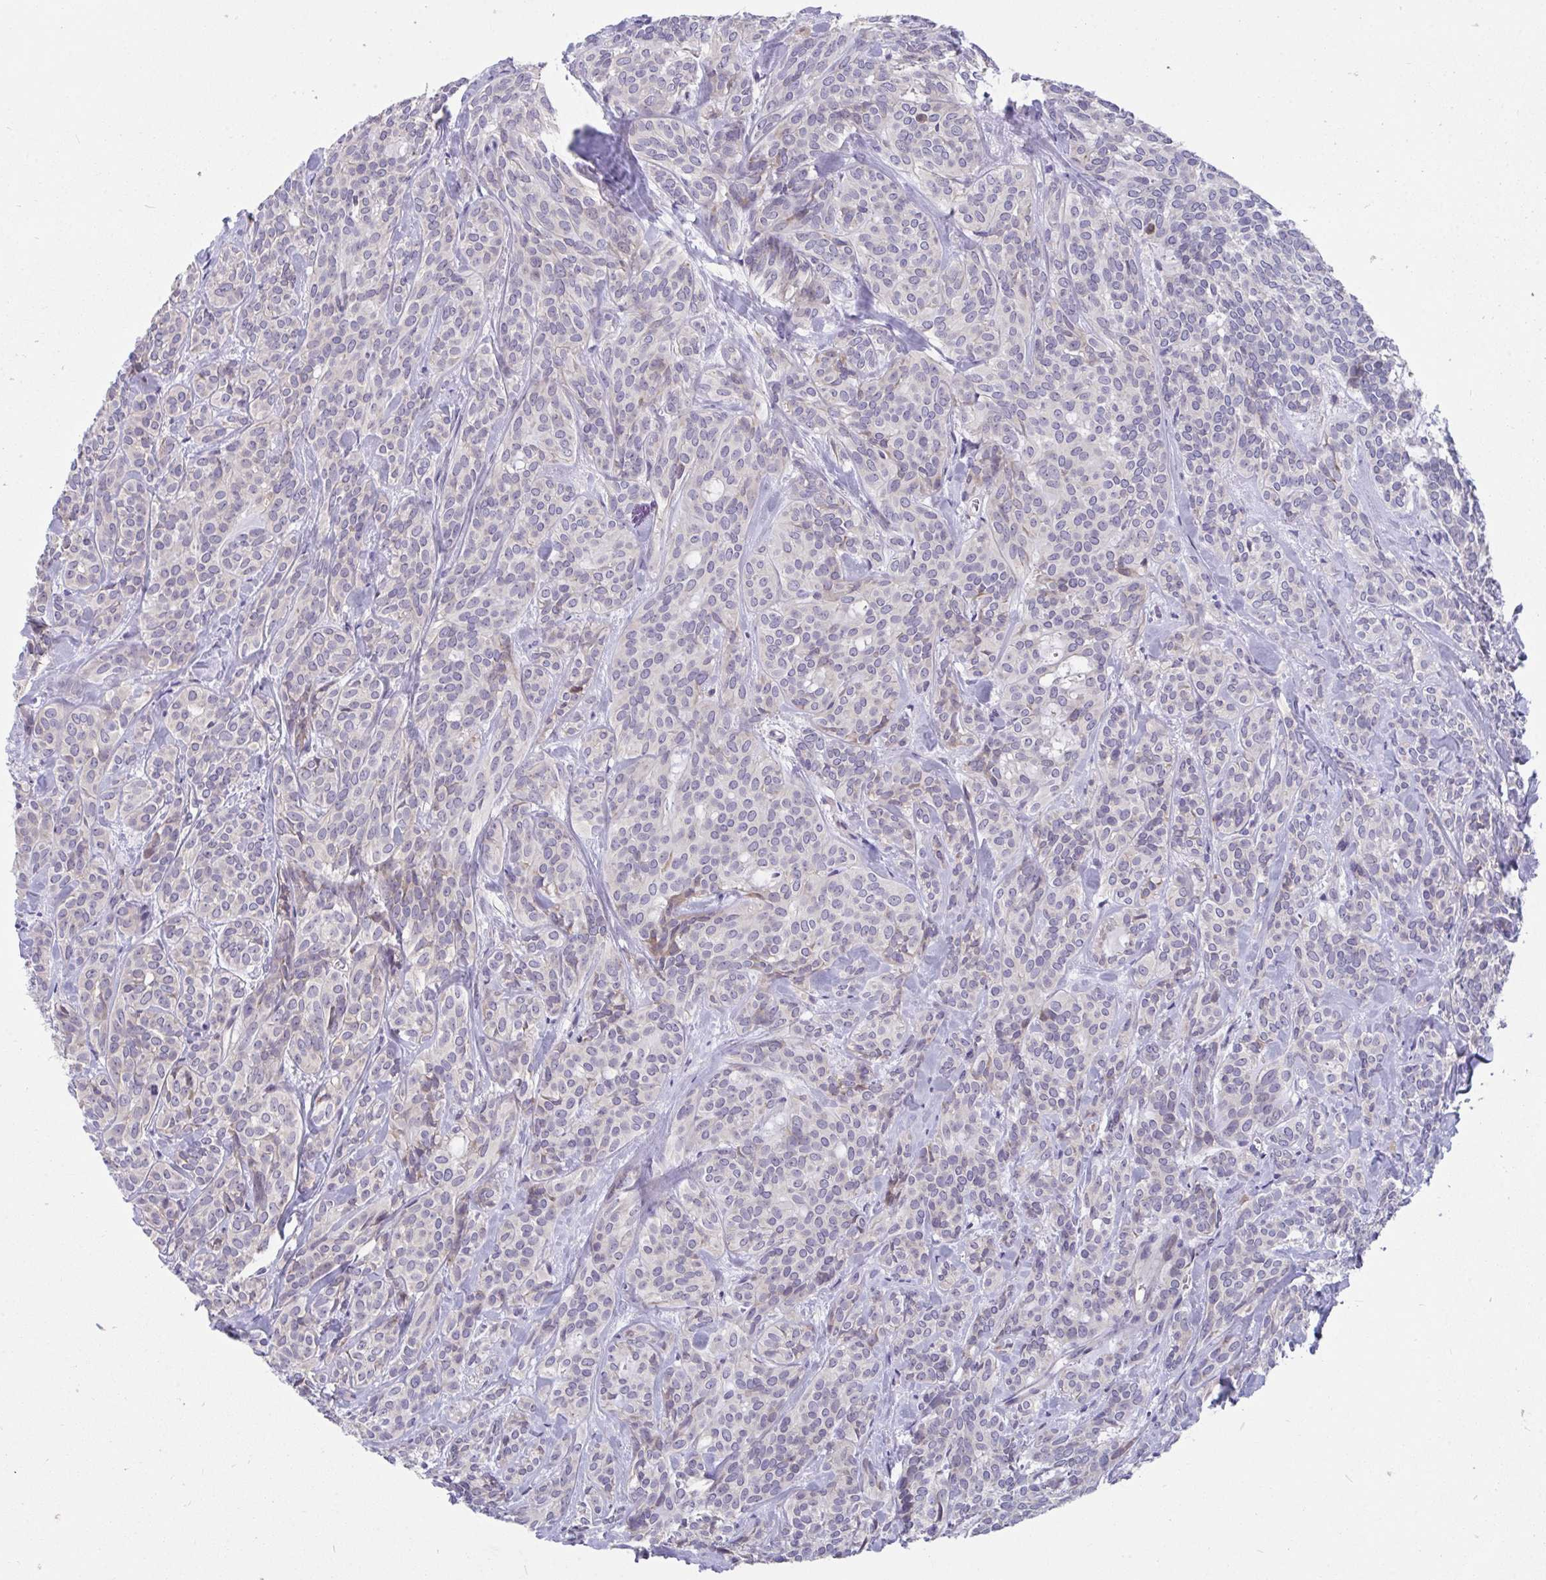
{"staining": {"intensity": "negative", "quantity": "none", "location": "none"}, "tissue": "head and neck cancer", "cell_type": "Tumor cells", "image_type": "cancer", "snomed": [{"axis": "morphology", "description": "Adenocarcinoma, NOS"}, {"axis": "topography", "description": "Head-Neck"}], "caption": "A high-resolution photomicrograph shows immunohistochemistry staining of adenocarcinoma (head and neck), which demonstrates no significant positivity in tumor cells. (DAB (3,3'-diaminobenzidine) IHC visualized using brightfield microscopy, high magnification).", "gene": "SUSD4", "patient": {"sex": "female", "age": 57}}